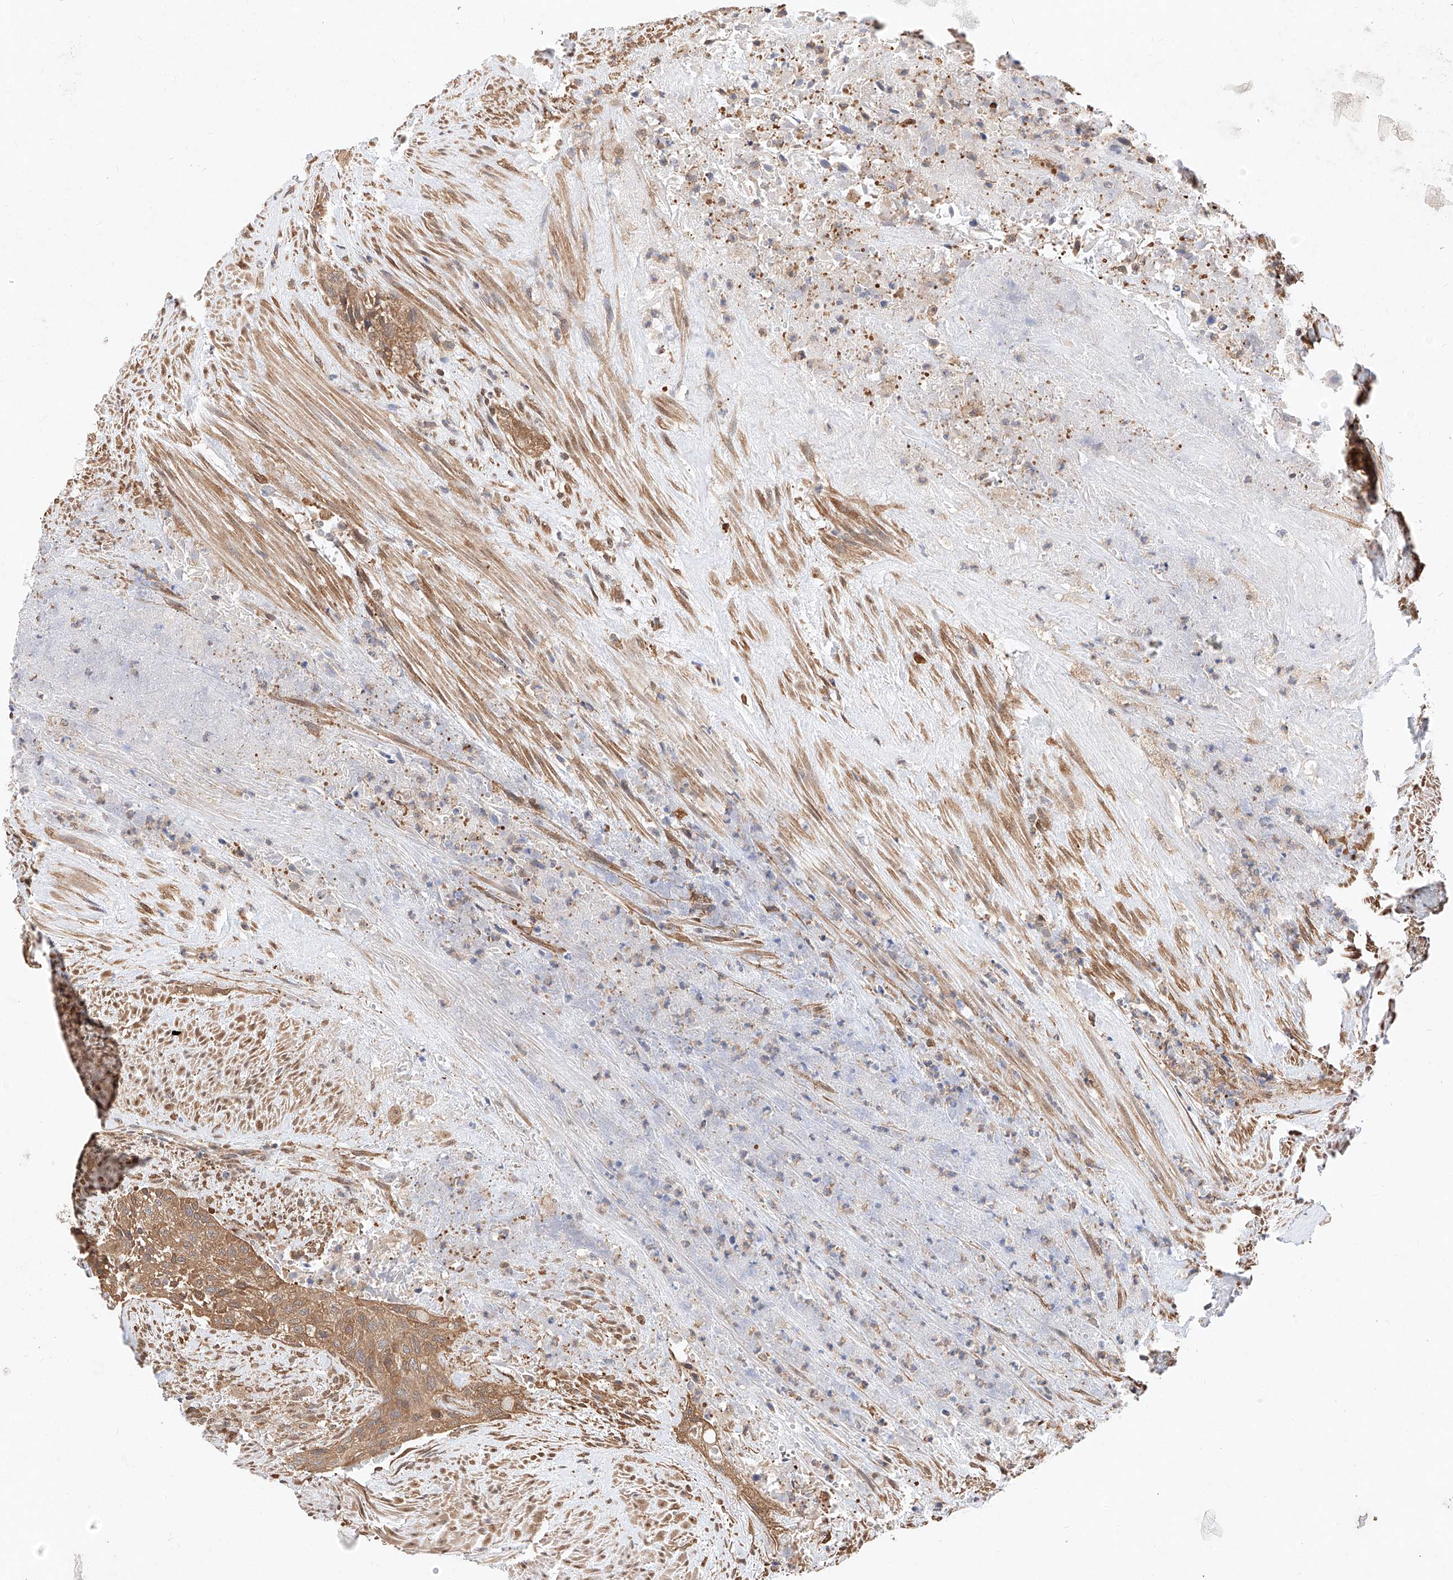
{"staining": {"intensity": "moderate", "quantity": ">75%", "location": "cytoplasmic/membranous"}, "tissue": "urothelial cancer", "cell_type": "Tumor cells", "image_type": "cancer", "snomed": [{"axis": "morphology", "description": "Urothelial carcinoma, High grade"}, {"axis": "topography", "description": "Urinary bladder"}], "caption": "High-power microscopy captured an immunohistochemistry (IHC) photomicrograph of urothelial carcinoma (high-grade), revealing moderate cytoplasmic/membranous staining in about >75% of tumor cells.", "gene": "ZSCAN4", "patient": {"sex": "male", "age": 35}}